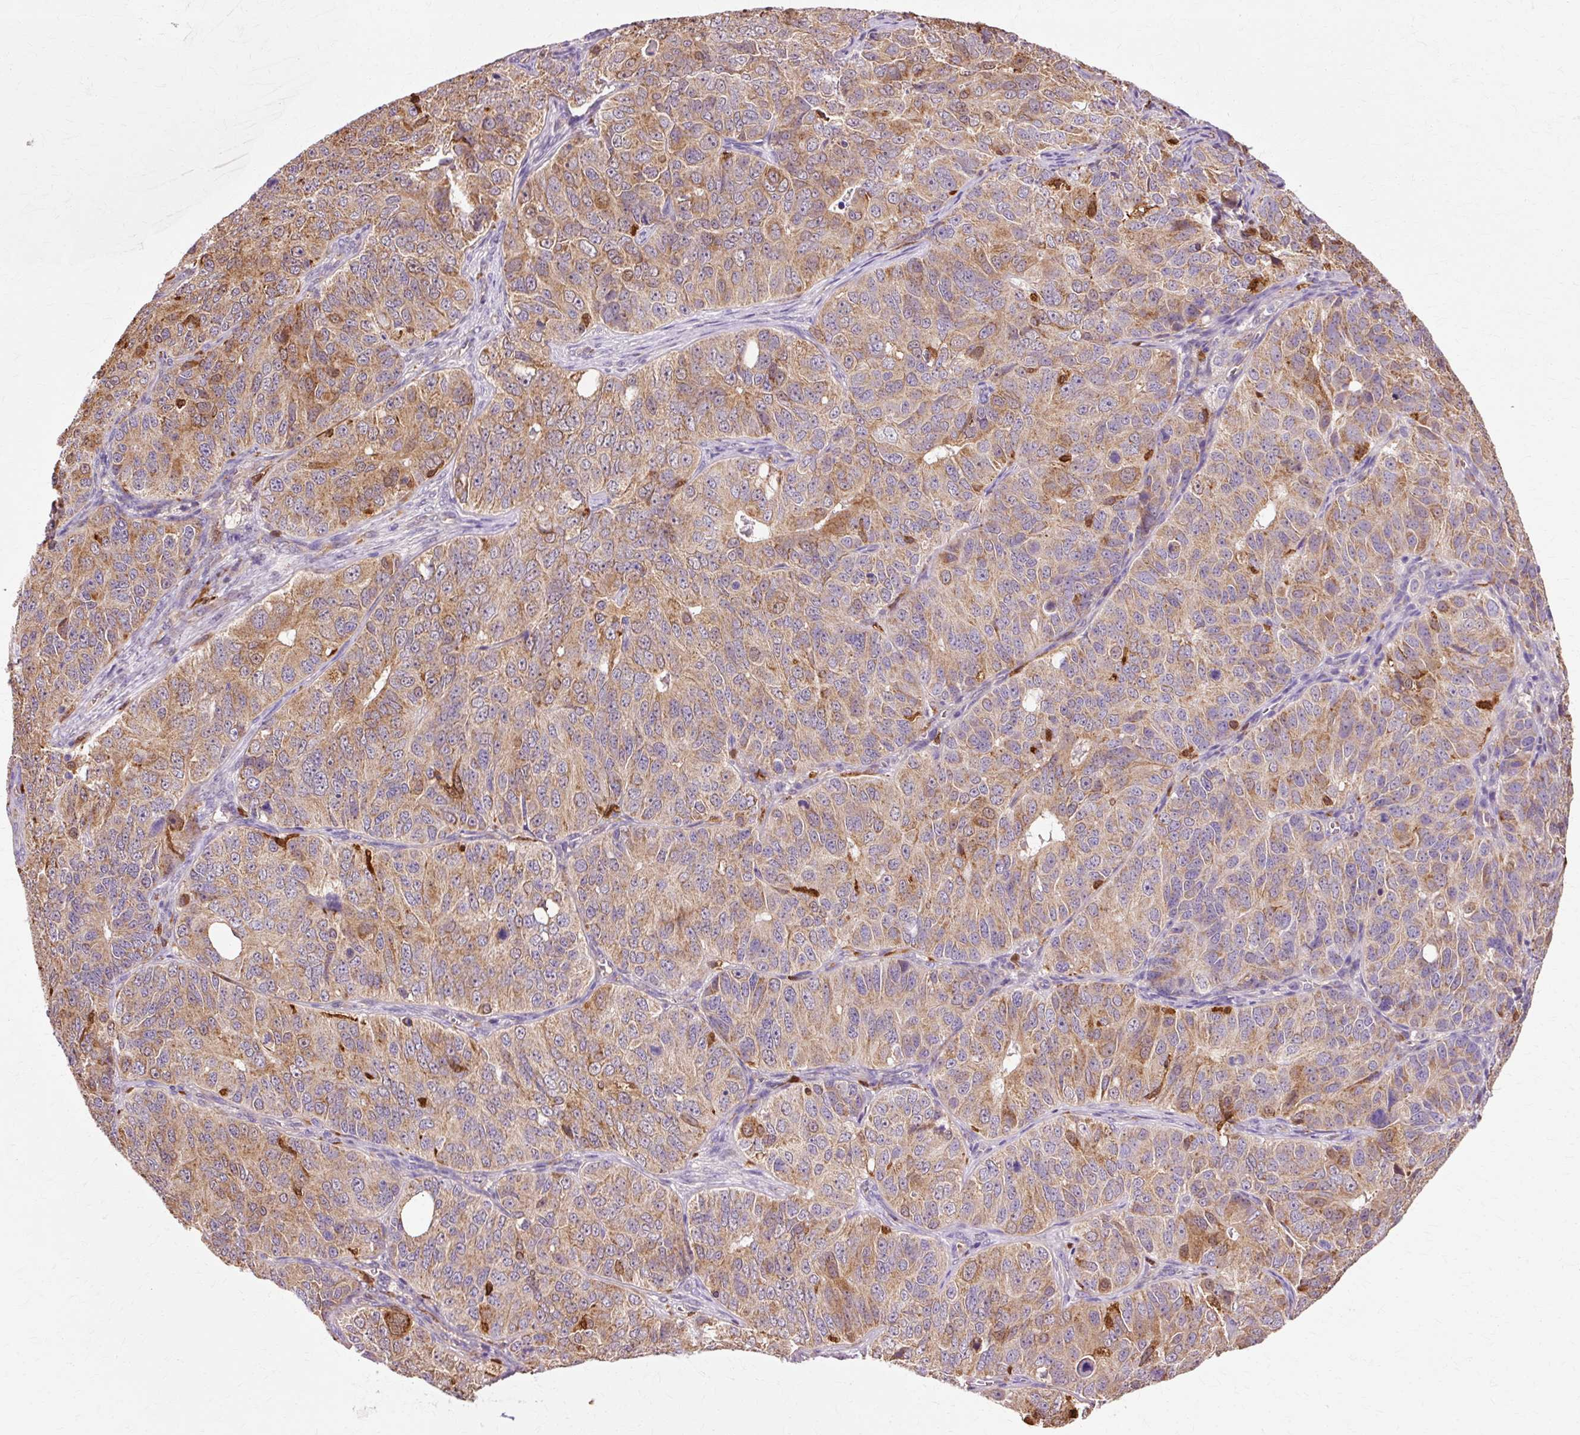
{"staining": {"intensity": "moderate", "quantity": ">75%", "location": "cytoplasmic/membranous"}, "tissue": "ovarian cancer", "cell_type": "Tumor cells", "image_type": "cancer", "snomed": [{"axis": "morphology", "description": "Carcinoma, endometroid"}, {"axis": "topography", "description": "Ovary"}], "caption": "Immunohistochemical staining of human endometroid carcinoma (ovarian) shows medium levels of moderate cytoplasmic/membranous expression in approximately >75% of tumor cells.", "gene": "GPX1", "patient": {"sex": "female", "age": 51}}